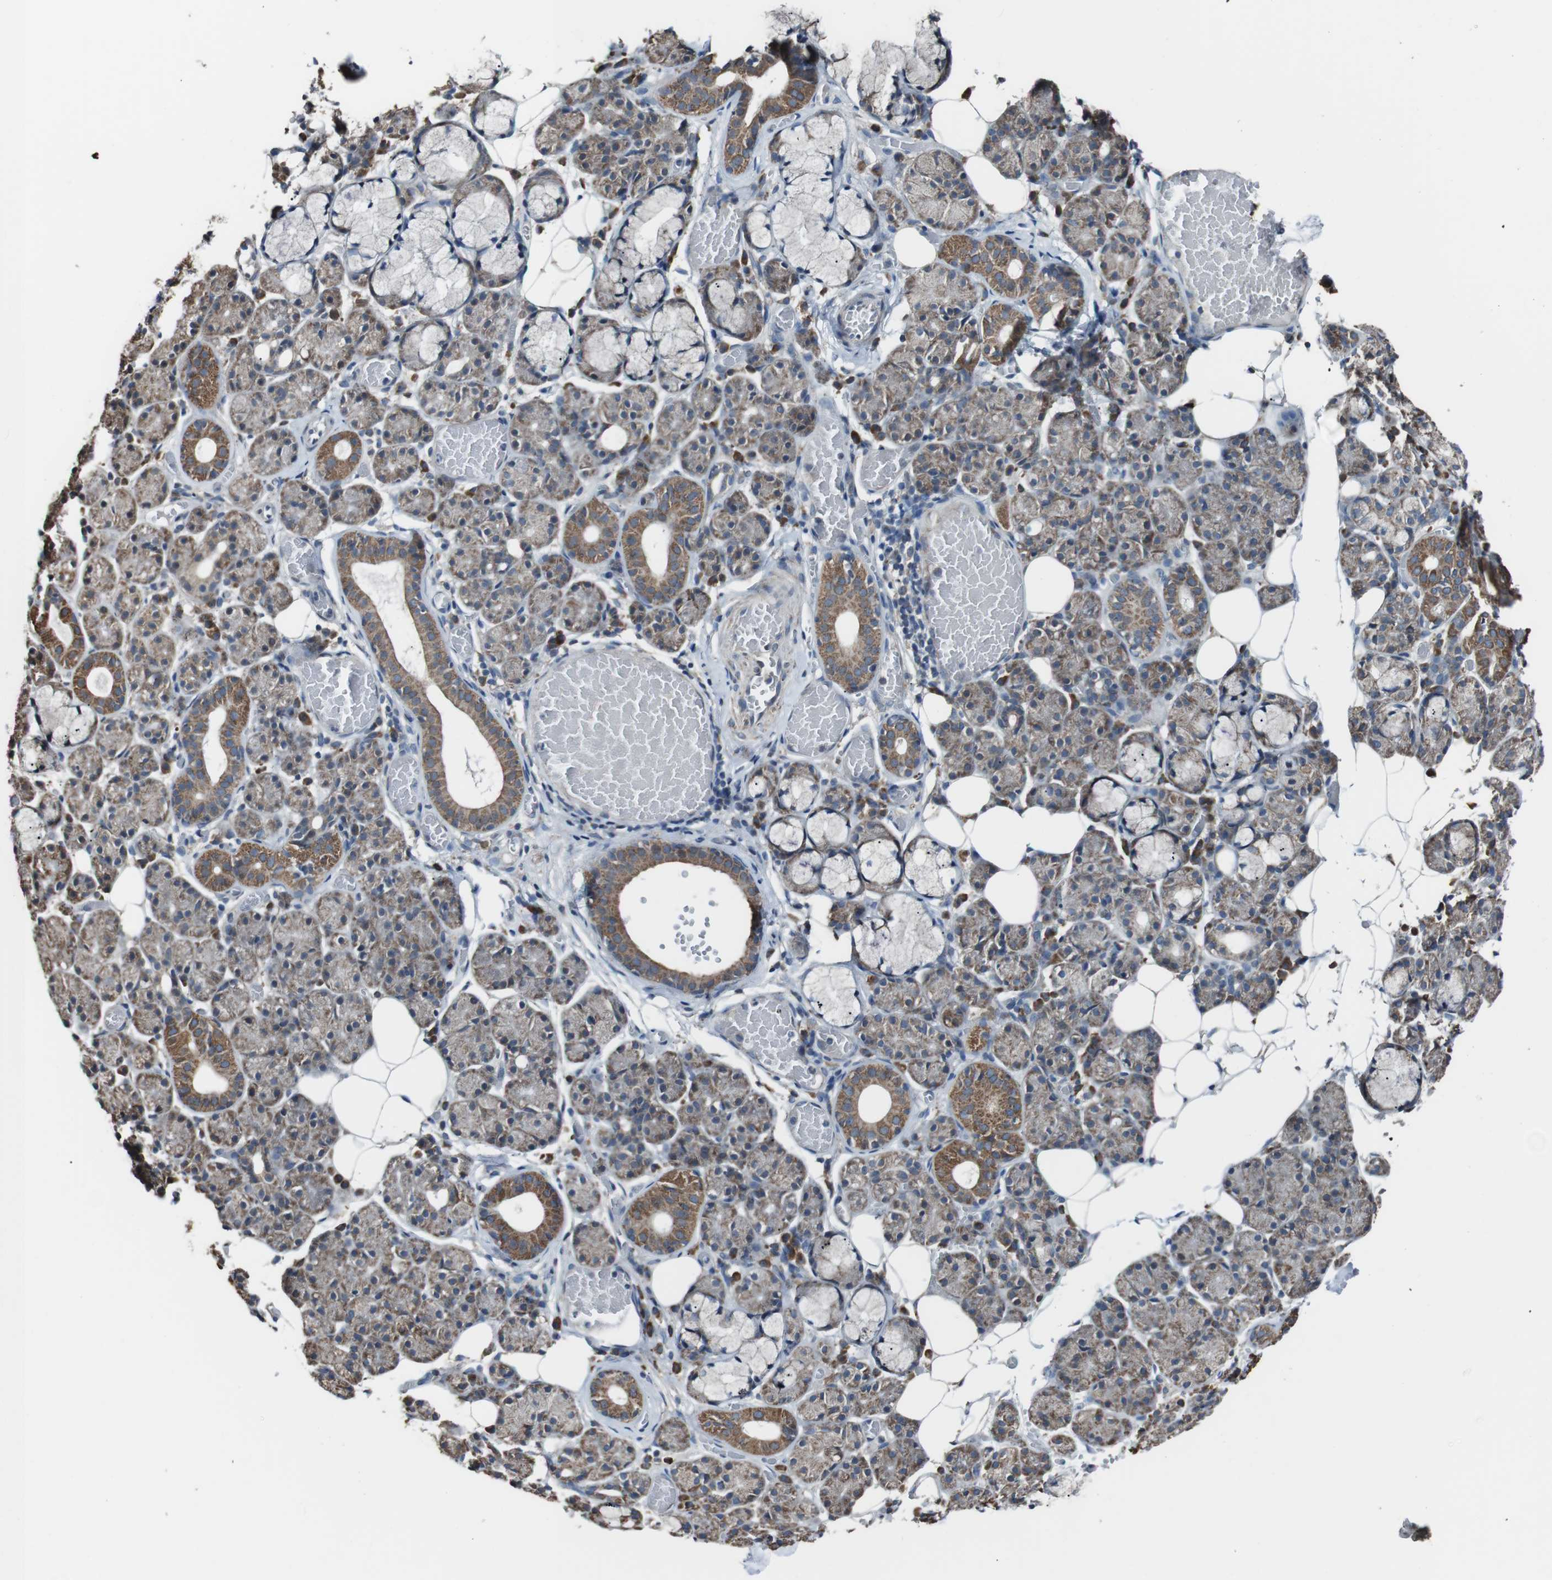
{"staining": {"intensity": "moderate", "quantity": "25%-75%", "location": "cytoplasmic/membranous"}, "tissue": "salivary gland", "cell_type": "Glandular cells", "image_type": "normal", "snomed": [{"axis": "morphology", "description": "Normal tissue, NOS"}, {"axis": "topography", "description": "Salivary gland"}], "caption": "A brown stain shows moderate cytoplasmic/membranous expression of a protein in glandular cells of unremarkable human salivary gland. (Stains: DAB in brown, nuclei in blue, Microscopy: brightfield microscopy at high magnification).", "gene": "CISD2", "patient": {"sex": "male", "age": 63}}